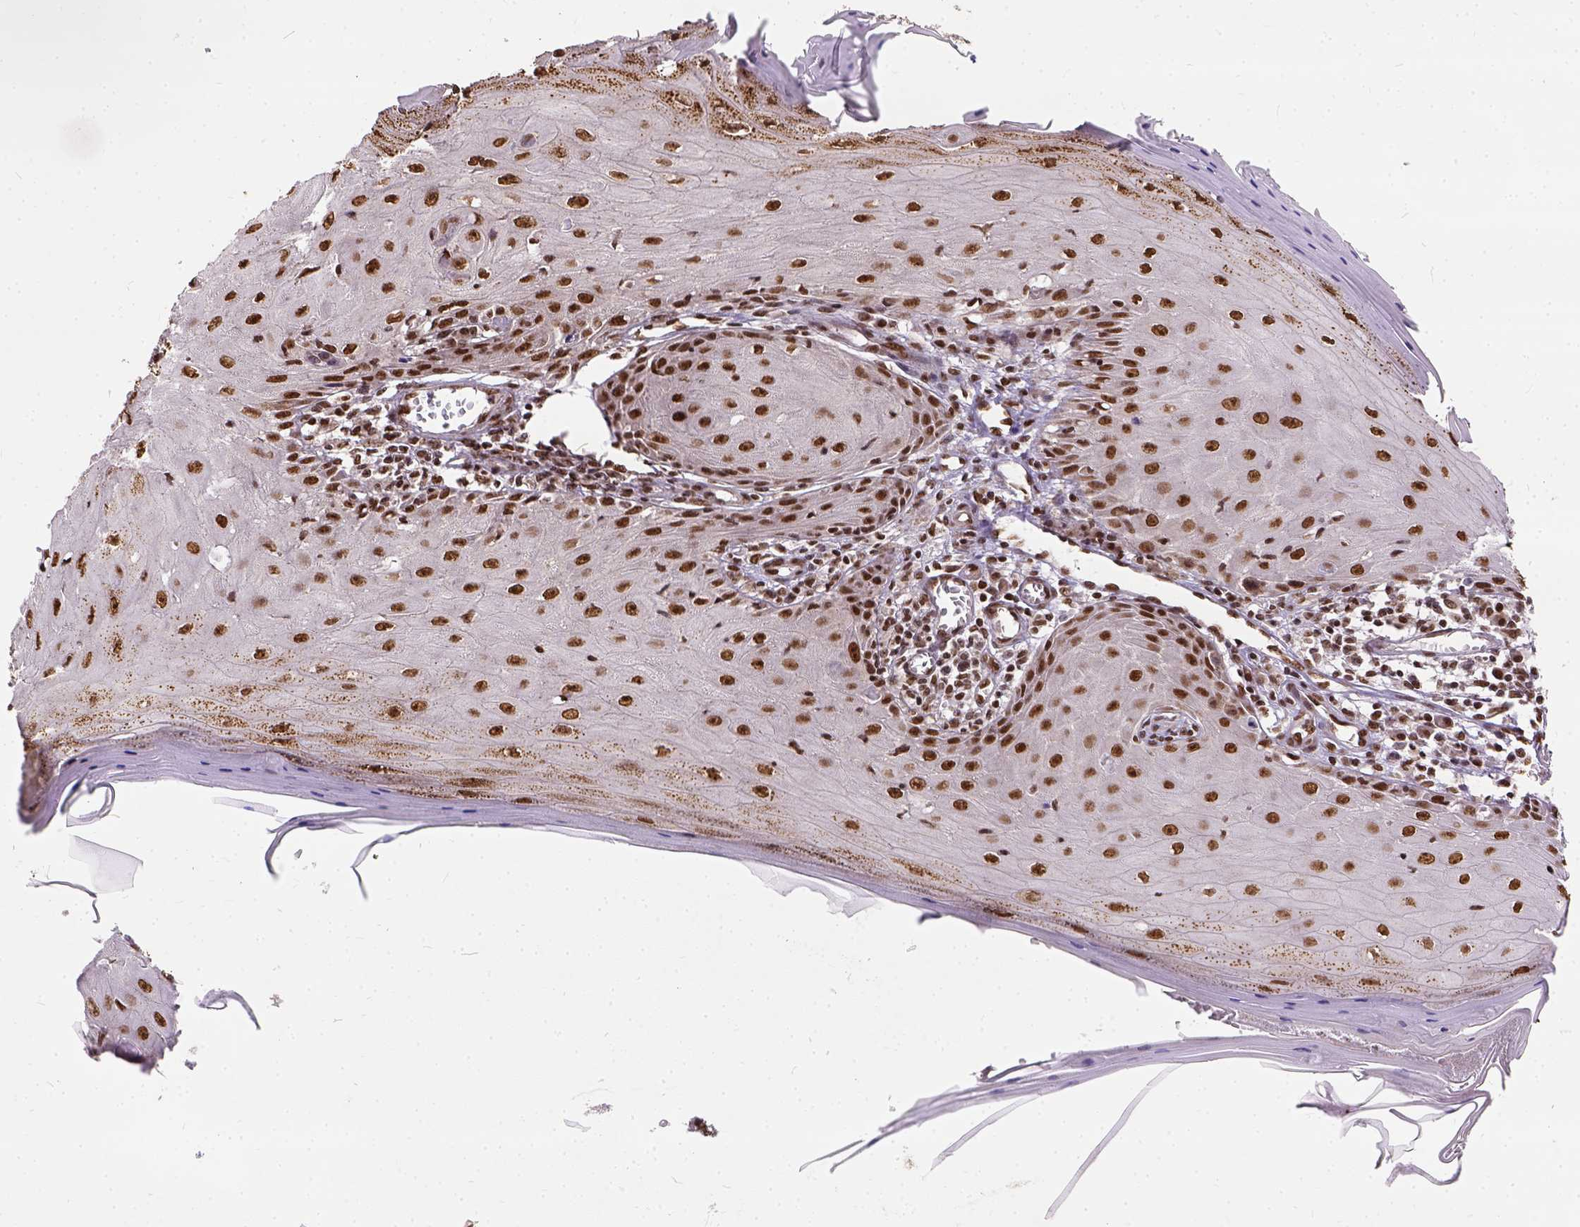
{"staining": {"intensity": "strong", "quantity": ">75%", "location": "nuclear"}, "tissue": "skin cancer", "cell_type": "Tumor cells", "image_type": "cancer", "snomed": [{"axis": "morphology", "description": "Squamous cell carcinoma, NOS"}, {"axis": "topography", "description": "Skin"}], "caption": "Skin cancer stained for a protein exhibits strong nuclear positivity in tumor cells.", "gene": "NACC1", "patient": {"sex": "female", "age": 73}}